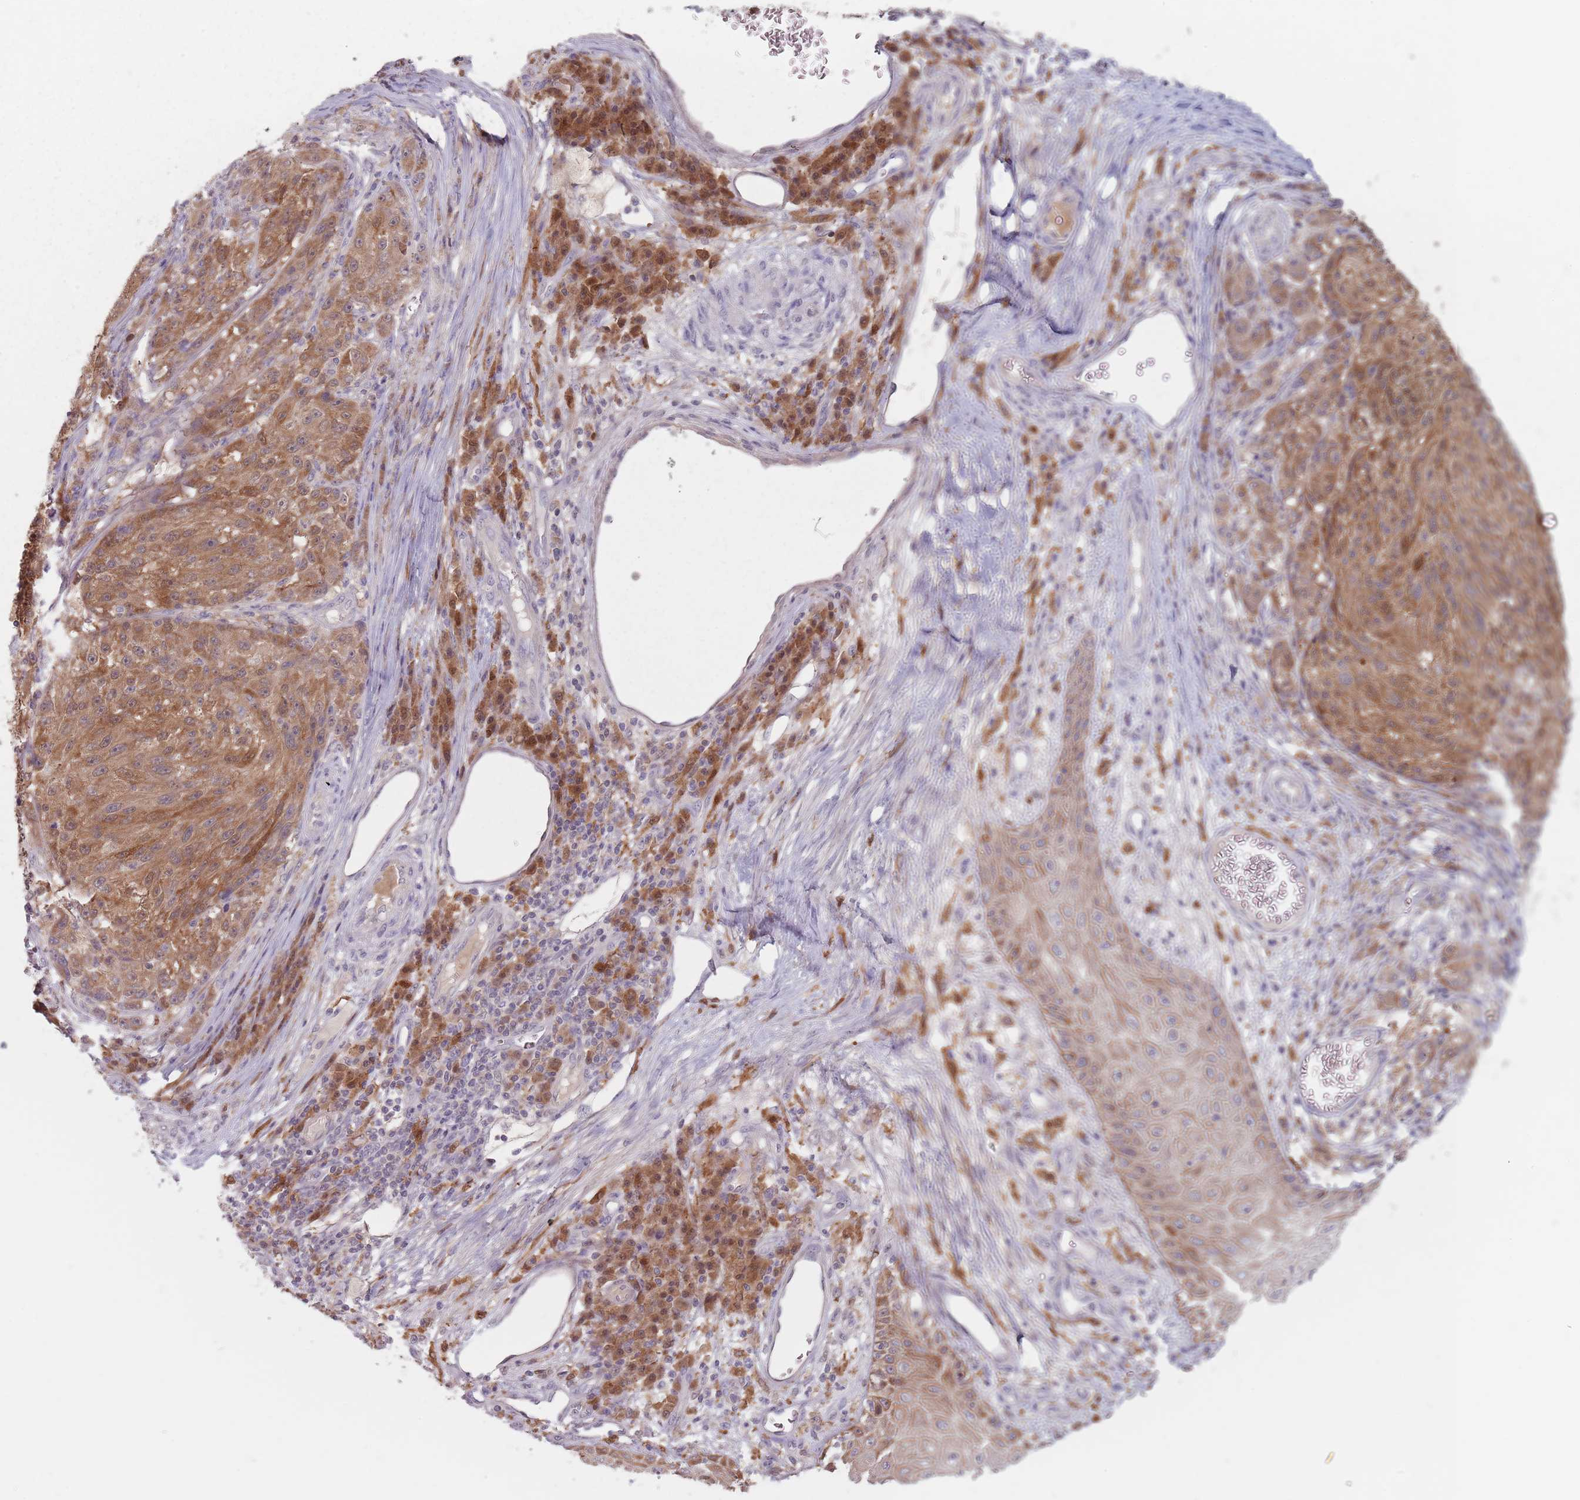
{"staining": {"intensity": "moderate", "quantity": ">75%", "location": "cytoplasmic/membranous"}, "tissue": "melanoma", "cell_type": "Tumor cells", "image_type": "cancer", "snomed": [{"axis": "morphology", "description": "Malignant melanoma, NOS"}, {"axis": "topography", "description": "Skin"}], "caption": "Melanoma stained for a protein displays moderate cytoplasmic/membranous positivity in tumor cells.", "gene": "NAXE", "patient": {"sex": "male", "age": 53}}